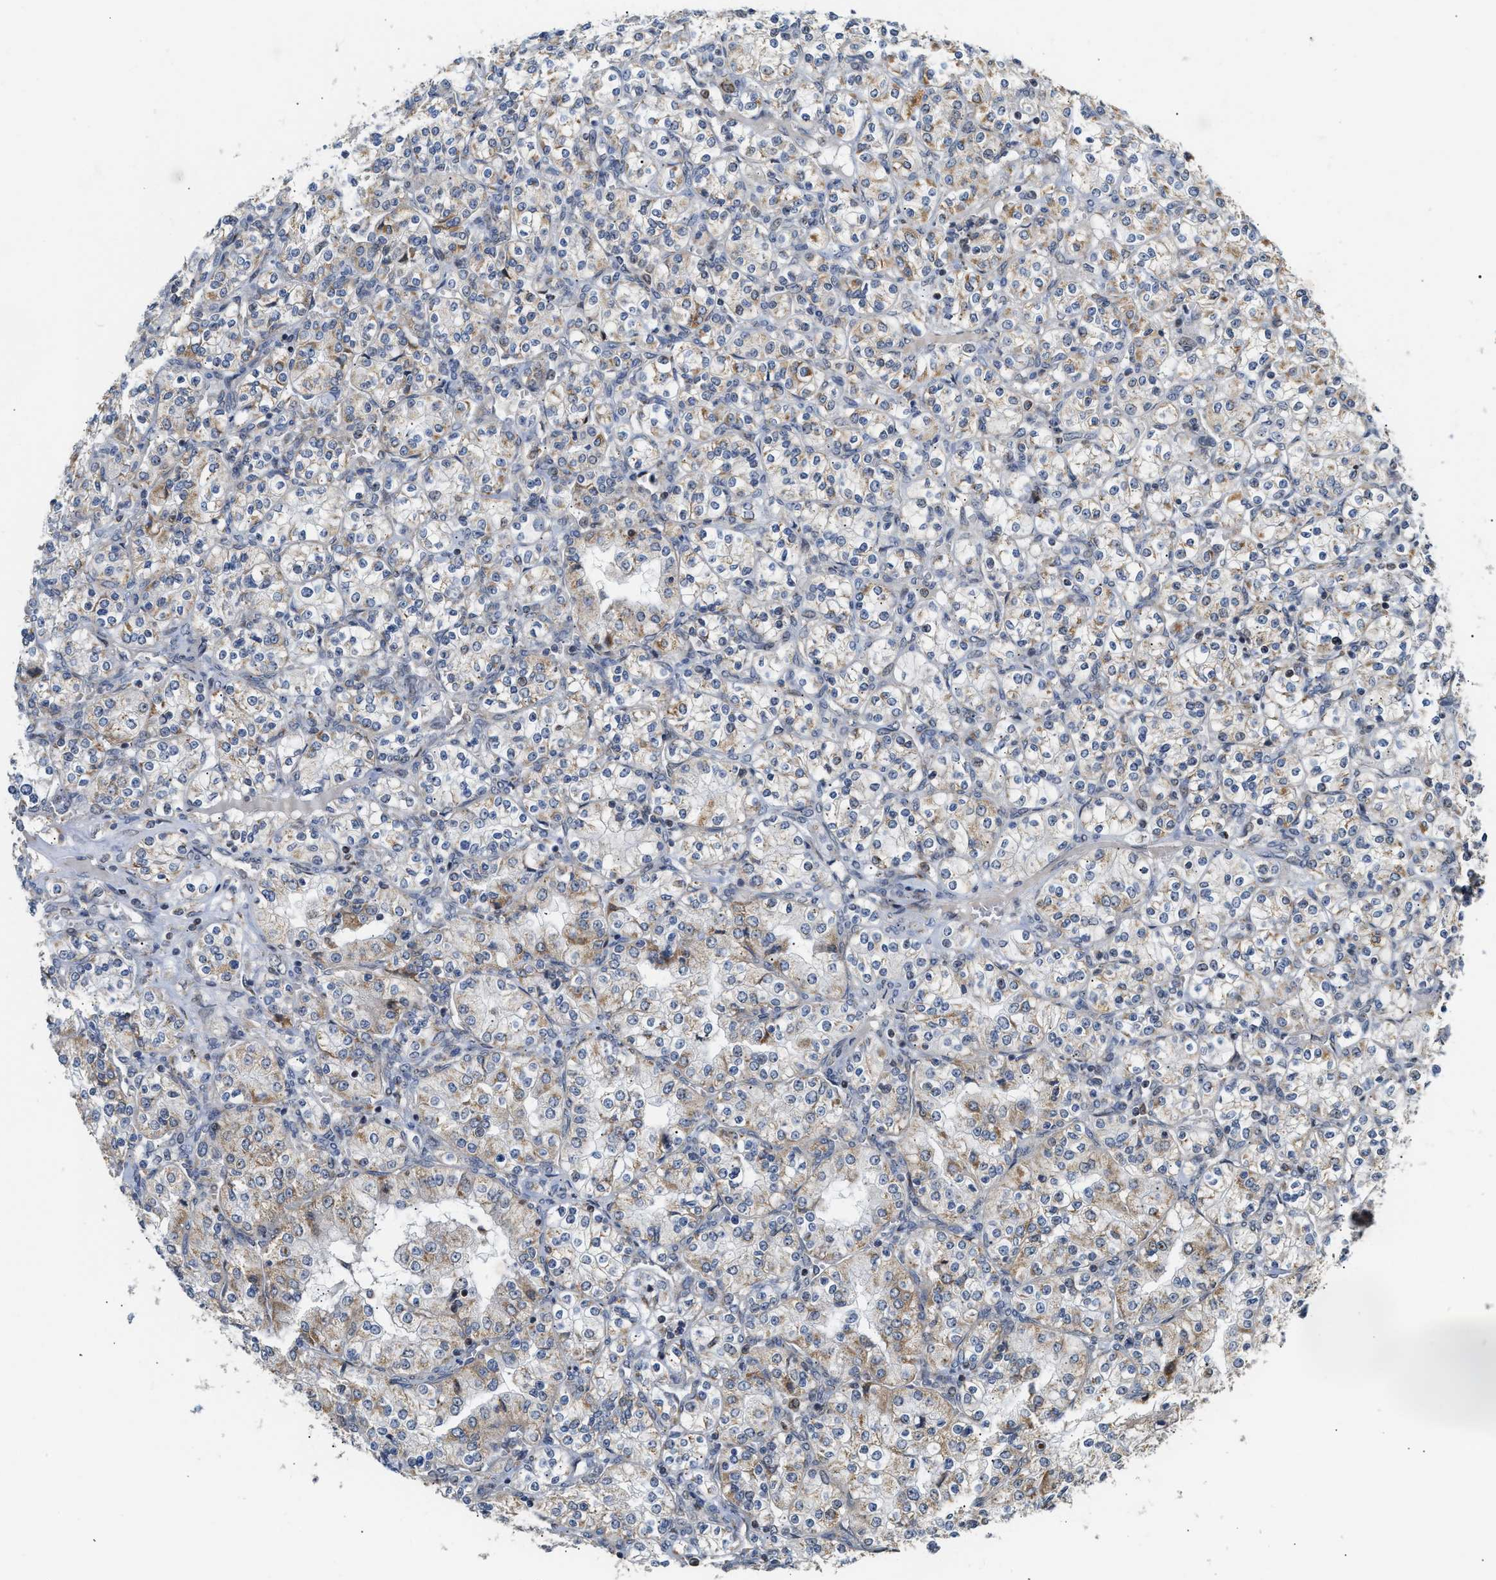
{"staining": {"intensity": "moderate", "quantity": "25%-75%", "location": "cytoplasmic/membranous"}, "tissue": "renal cancer", "cell_type": "Tumor cells", "image_type": "cancer", "snomed": [{"axis": "morphology", "description": "Adenocarcinoma, NOS"}, {"axis": "topography", "description": "Kidney"}], "caption": "Protein expression by IHC shows moderate cytoplasmic/membranous staining in approximately 25%-75% of tumor cells in renal cancer (adenocarcinoma). Immunohistochemistry (ihc) stains the protein in brown and the nuclei are stained blue.", "gene": "DEPTOR", "patient": {"sex": "male", "age": 77}}